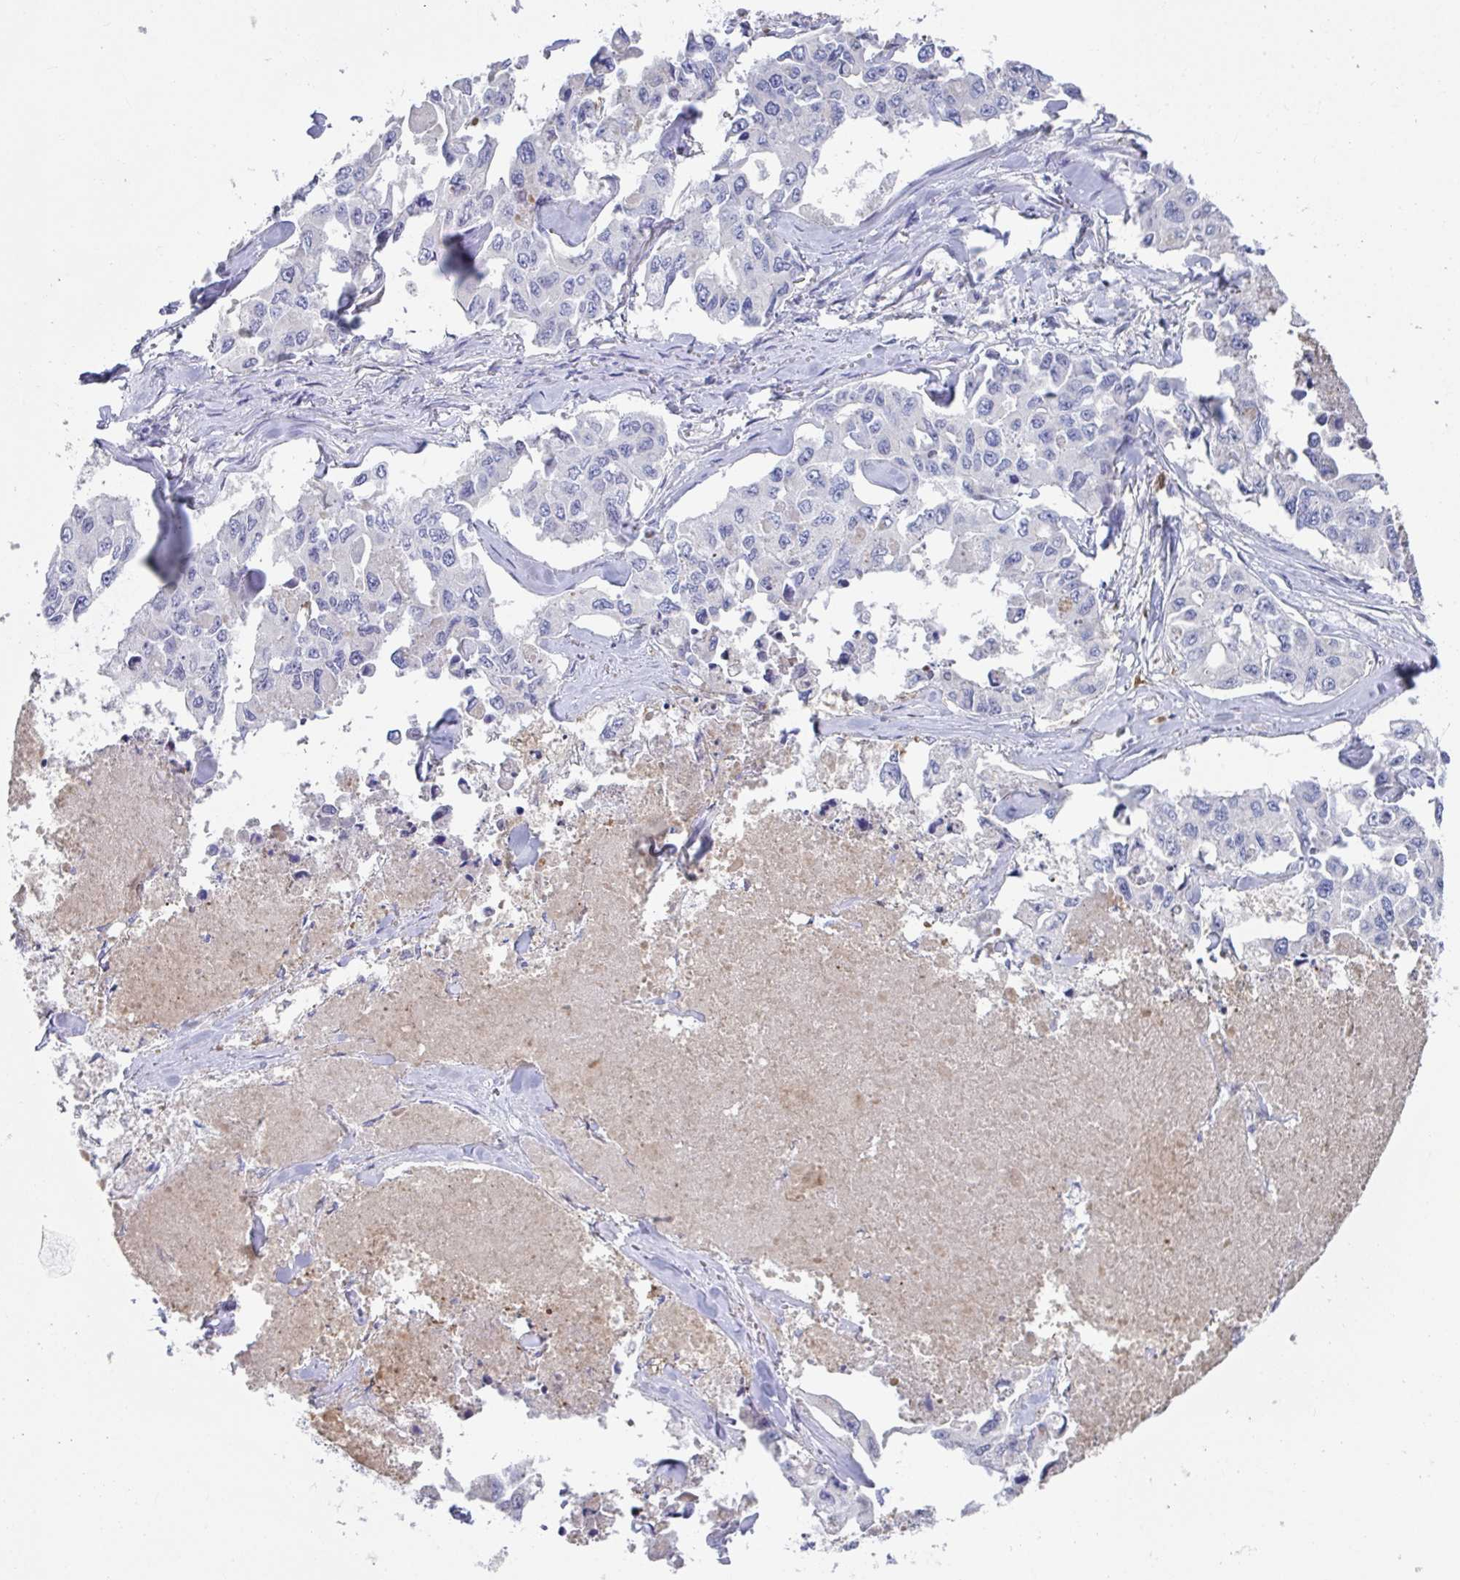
{"staining": {"intensity": "negative", "quantity": "none", "location": "none"}, "tissue": "lung cancer", "cell_type": "Tumor cells", "image_type": "cancer", "snomed": [{"axis": "morphology", "description": "Adenocarcinoma, NOS"}, {"axis": "topography", "description": "Lung"}], "caption": "The micrograph shows no significant positivity in tumor cells of lung cancer (adenocarcinoma). (Brightfield microscopy of DAB (3,3'-diaminobenzidine) immunohistochemistry at high magnification).", "gene": "ANO5", "patient": {"sex": "male", "age": 64}}